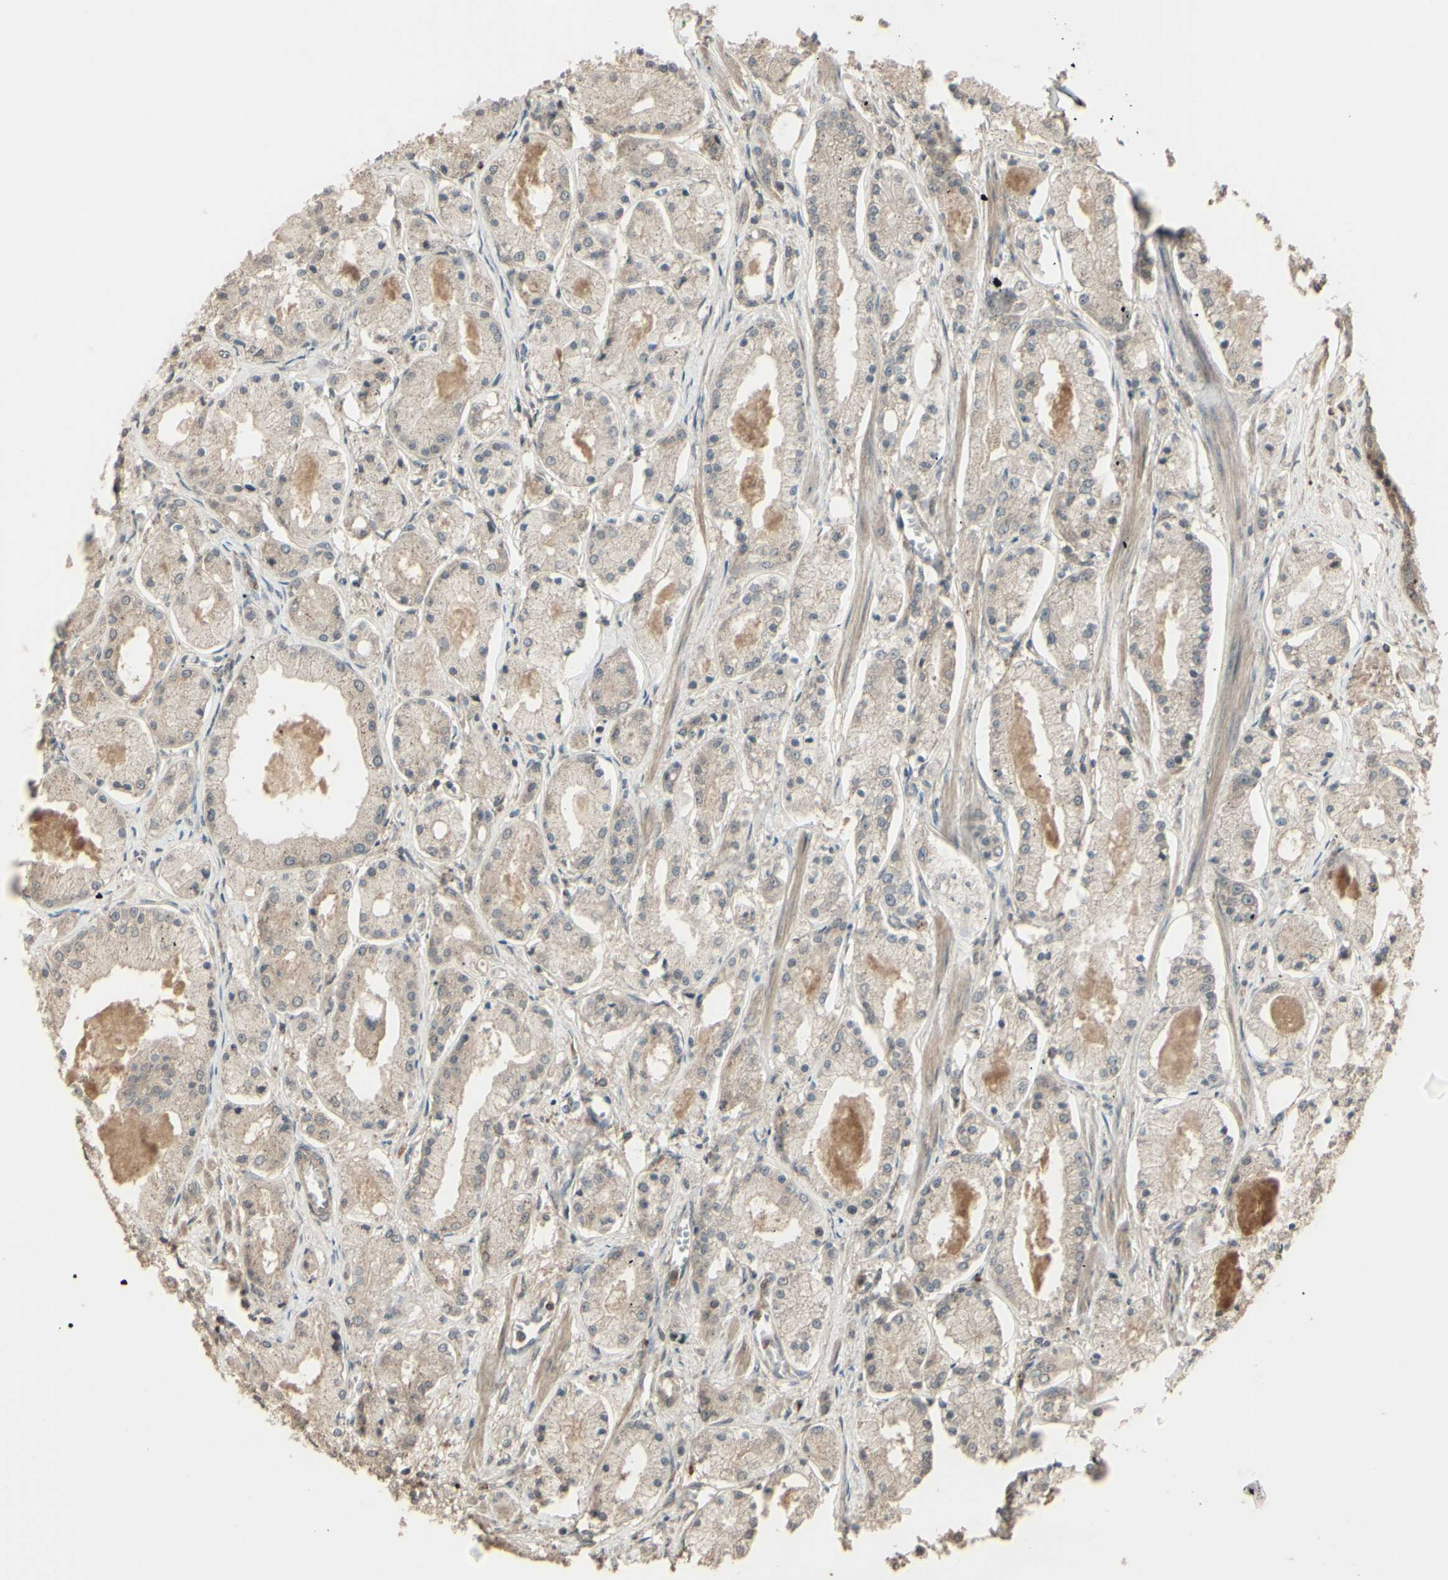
{"staining": {"intensity": "weak", "quantity": ">75%", "location": "cytoplasmic/membranous"}, "tissue": "prostate cancer", "cell_type": "Tumor cells", "image_type": "cancer", "snomed": [{"axis": "morphology", "description": "Adenocarcinoma, High grade"}, {"axis": "topography", "description": "Prostate"}], "caption": "Weak cytoplasmic/membranous protein positivity is identified in approximately >75% of tumor cells in prostate high-grade adenocarcinoma.", "gene": "GNAS", "patient": {"sex": "male", "age": 66}}